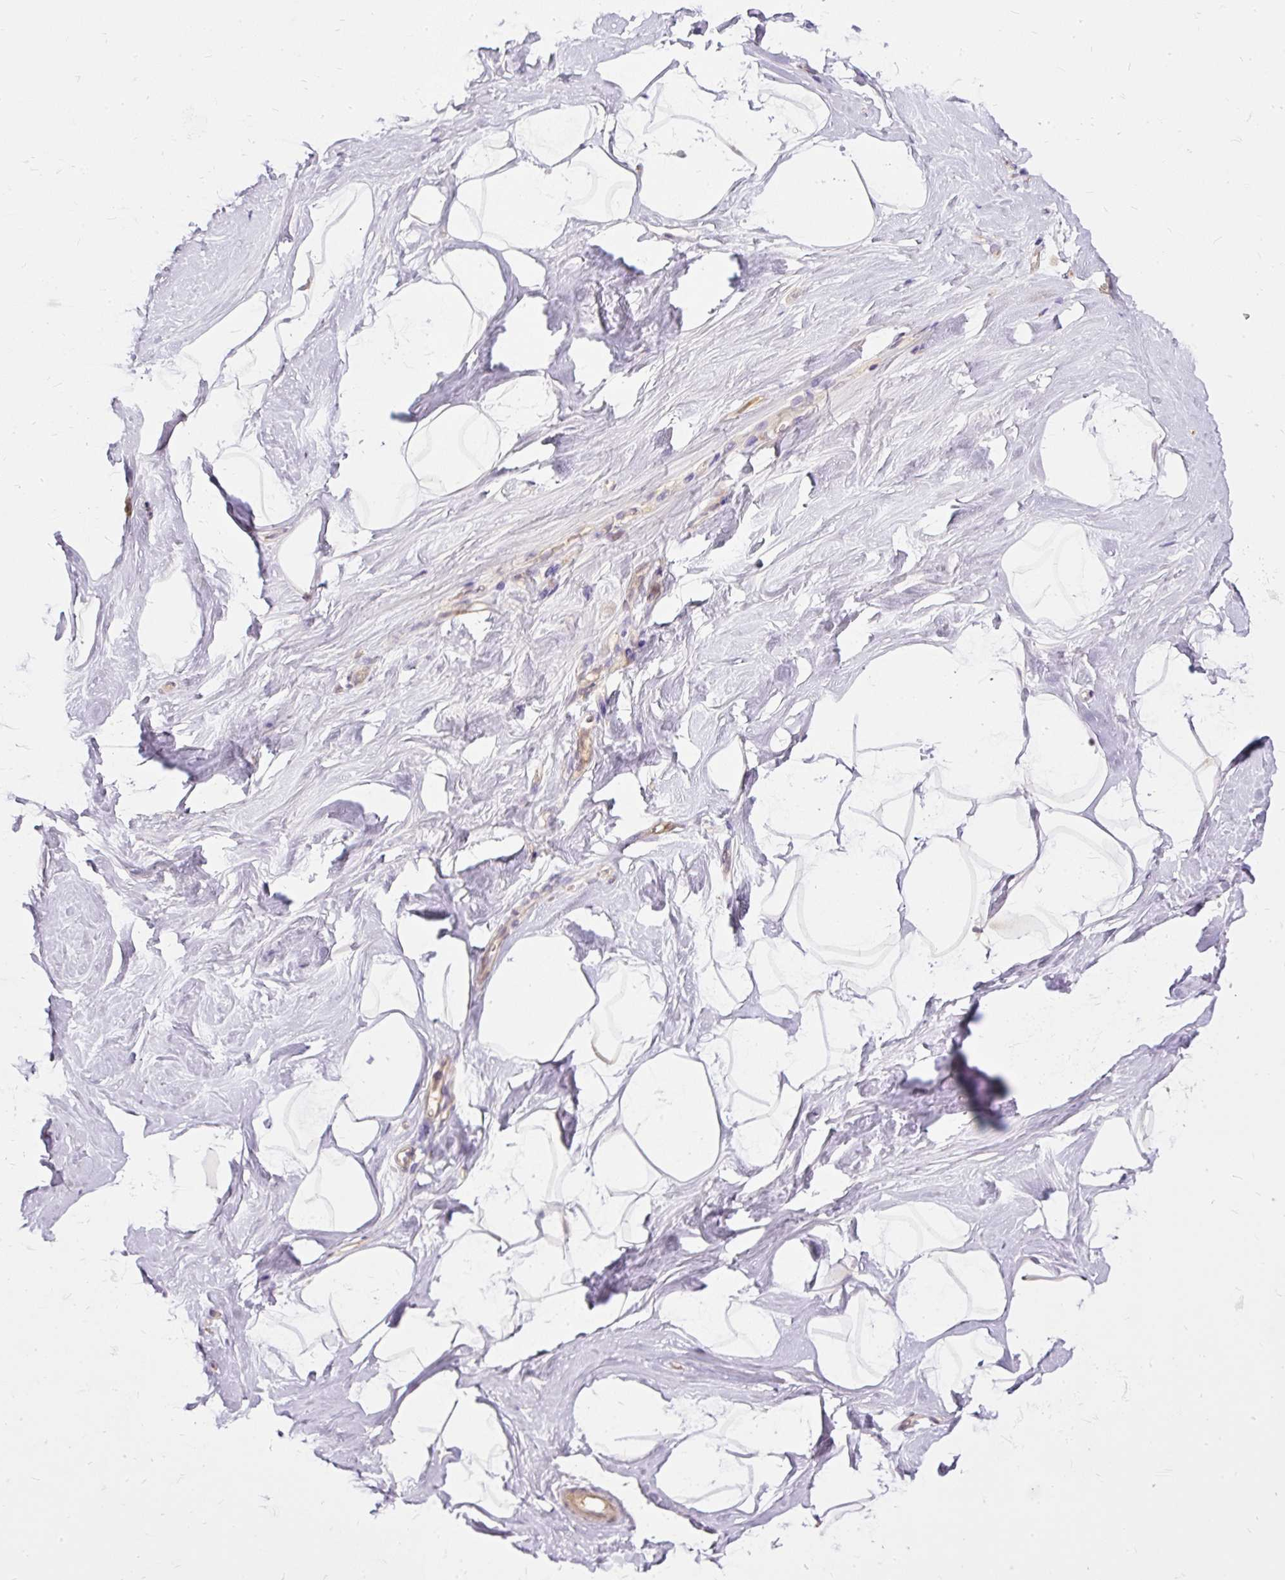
{"staining": {"intensity": "negative", "quantity": "none", "location": "none"}, "tissue": "breast", "cell_type": "Adipocytes", "image_type": "normal", "snomed": [{"axis": "morphology", "description": "Normal tissue, NOS"}, {"axis": "topography", "description": "Breast"}], "caption": "DAB immunohistochemical staining of benign breast exhibits no significant staining in adipocytes.", "gene": "AP5S1", "patient": {"sex": "female", "age": 32}}